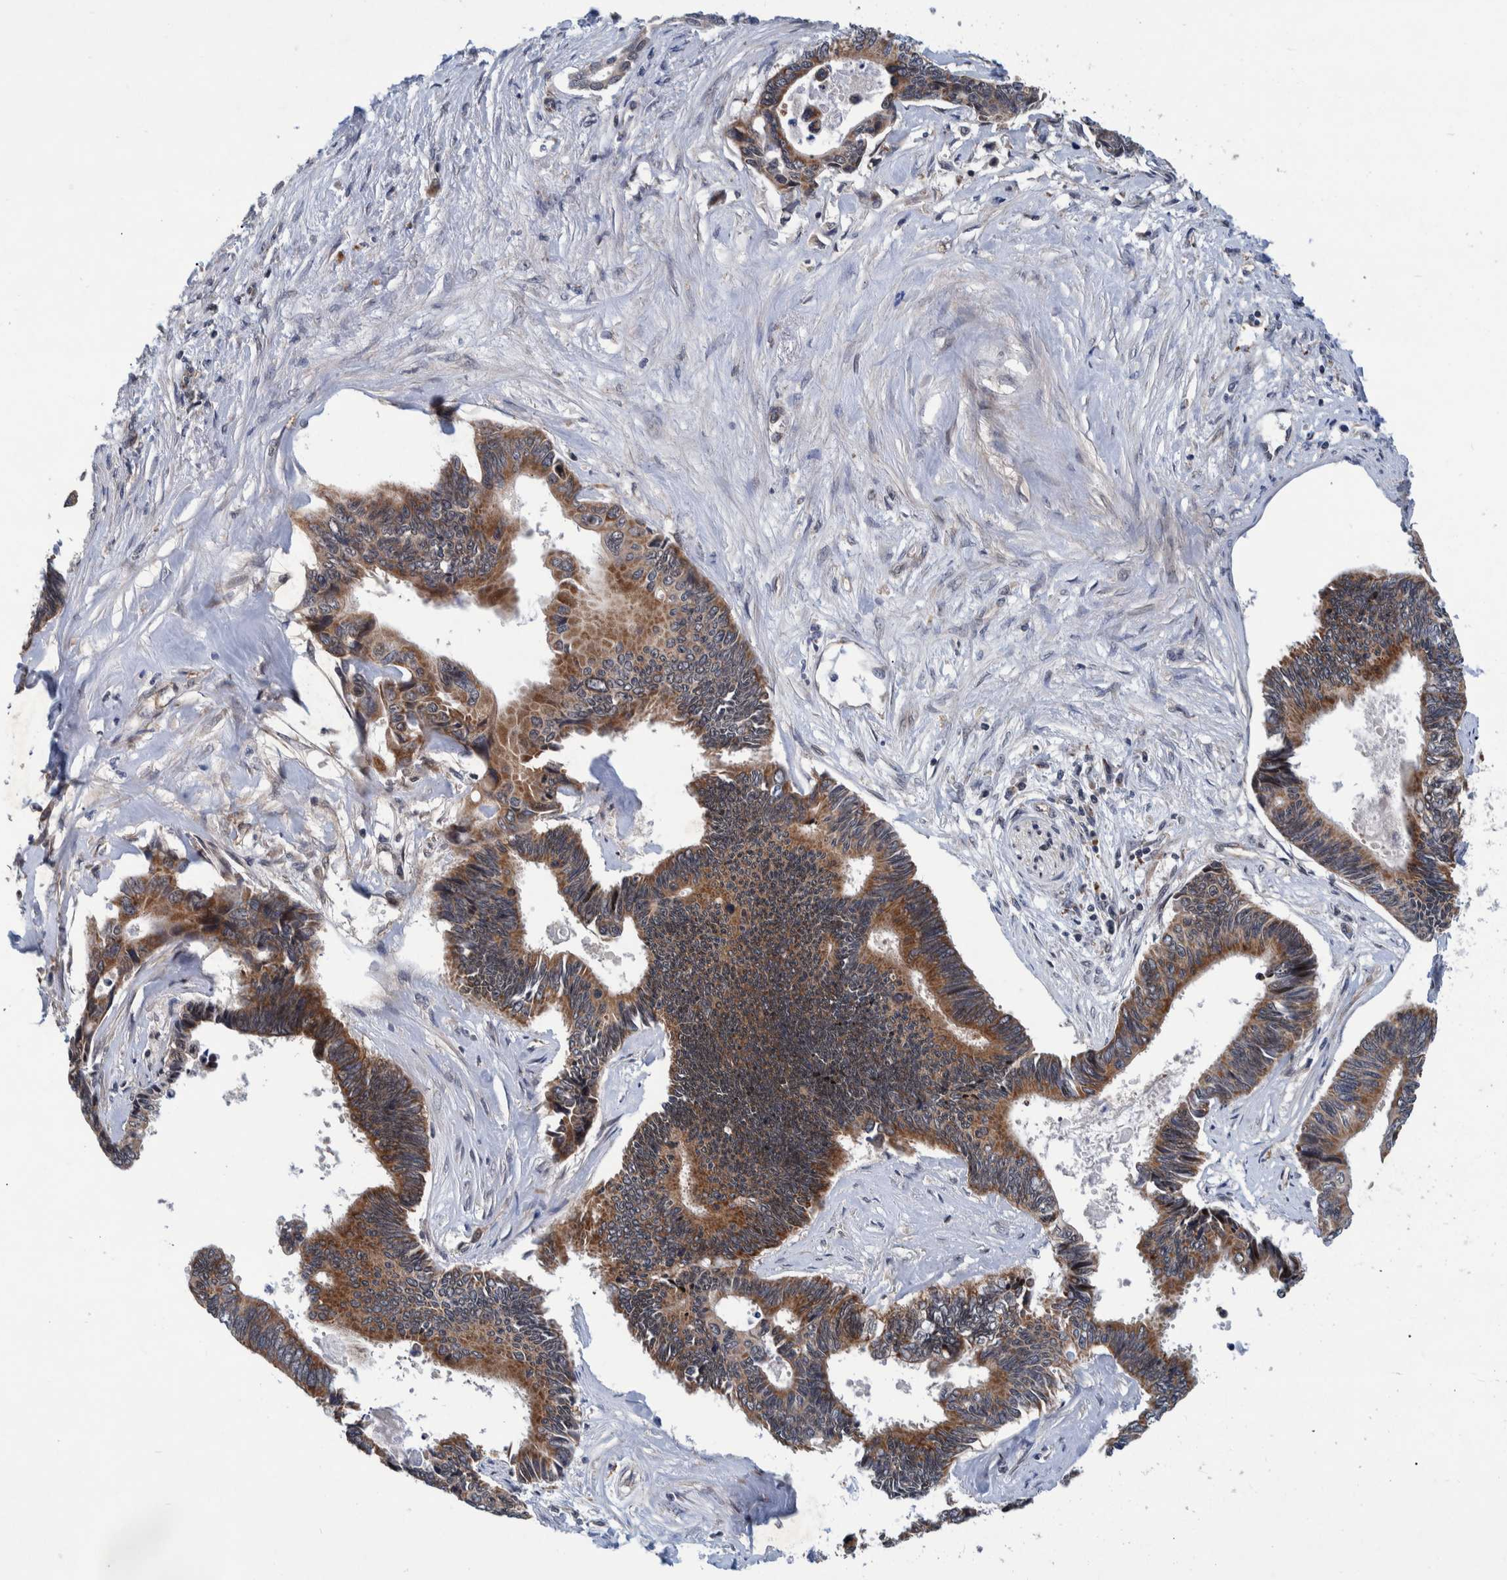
{"staining": {"intensity": "strong", "quantity": ">75%", "location": "cytoplasmic/membranous"}, "tissue": "pancreatic cancer", "cell_type": "Tumor cells", "image_type": "cancer", "snomed": [{"axis": "morphology", "description": "Adenocarcinoma, NOS"}, {"axis": "topography", "description": "Pancreas"}], "caption": "Pancreatic adenocarcinoma stained with a brown dye reveals strong cytoplasmic/membranous positive staining in approximately >75% of tumor cells.", "gene": "MRPS7", "patient": {"sex": "female", "age": 70}}